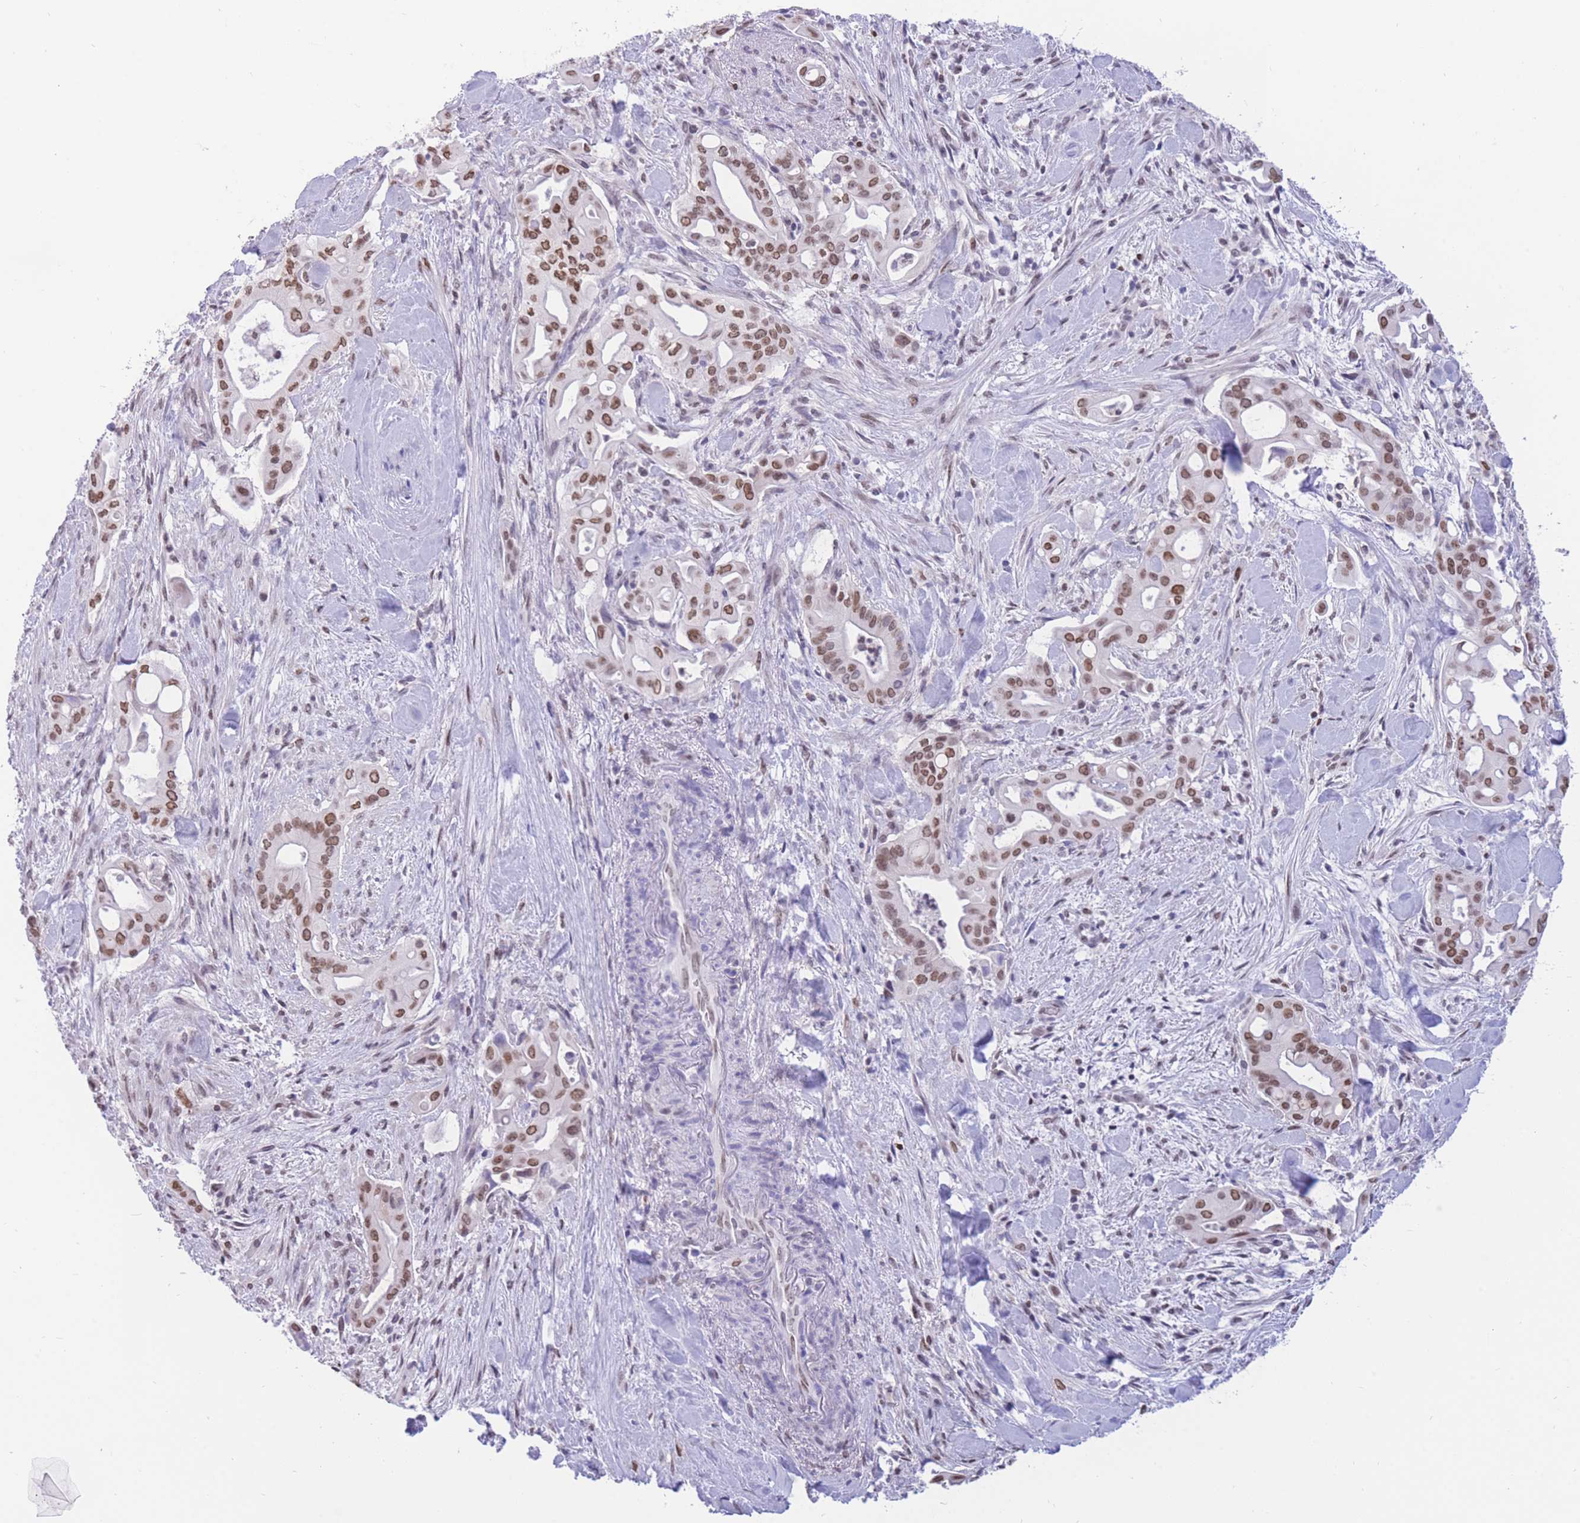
{"staining": {"intensity": "moderate", "quantity": ">75%", "location": "nuclear"}, "tissue": "liver cancer", "cell_type": "Tumor cells", "image_type": "cancer", "snomed": [{"axis": "morphology", "description": "Cholangiocarcinoma"}, {"axis": "topography", "description": "Liver"}], "caption": "Moderate nuclear expression is present in approximately >75% of tumor cells in liver cancer.", "gene": "HMGN1", "patient": {"sex": "female", "age": 68}}